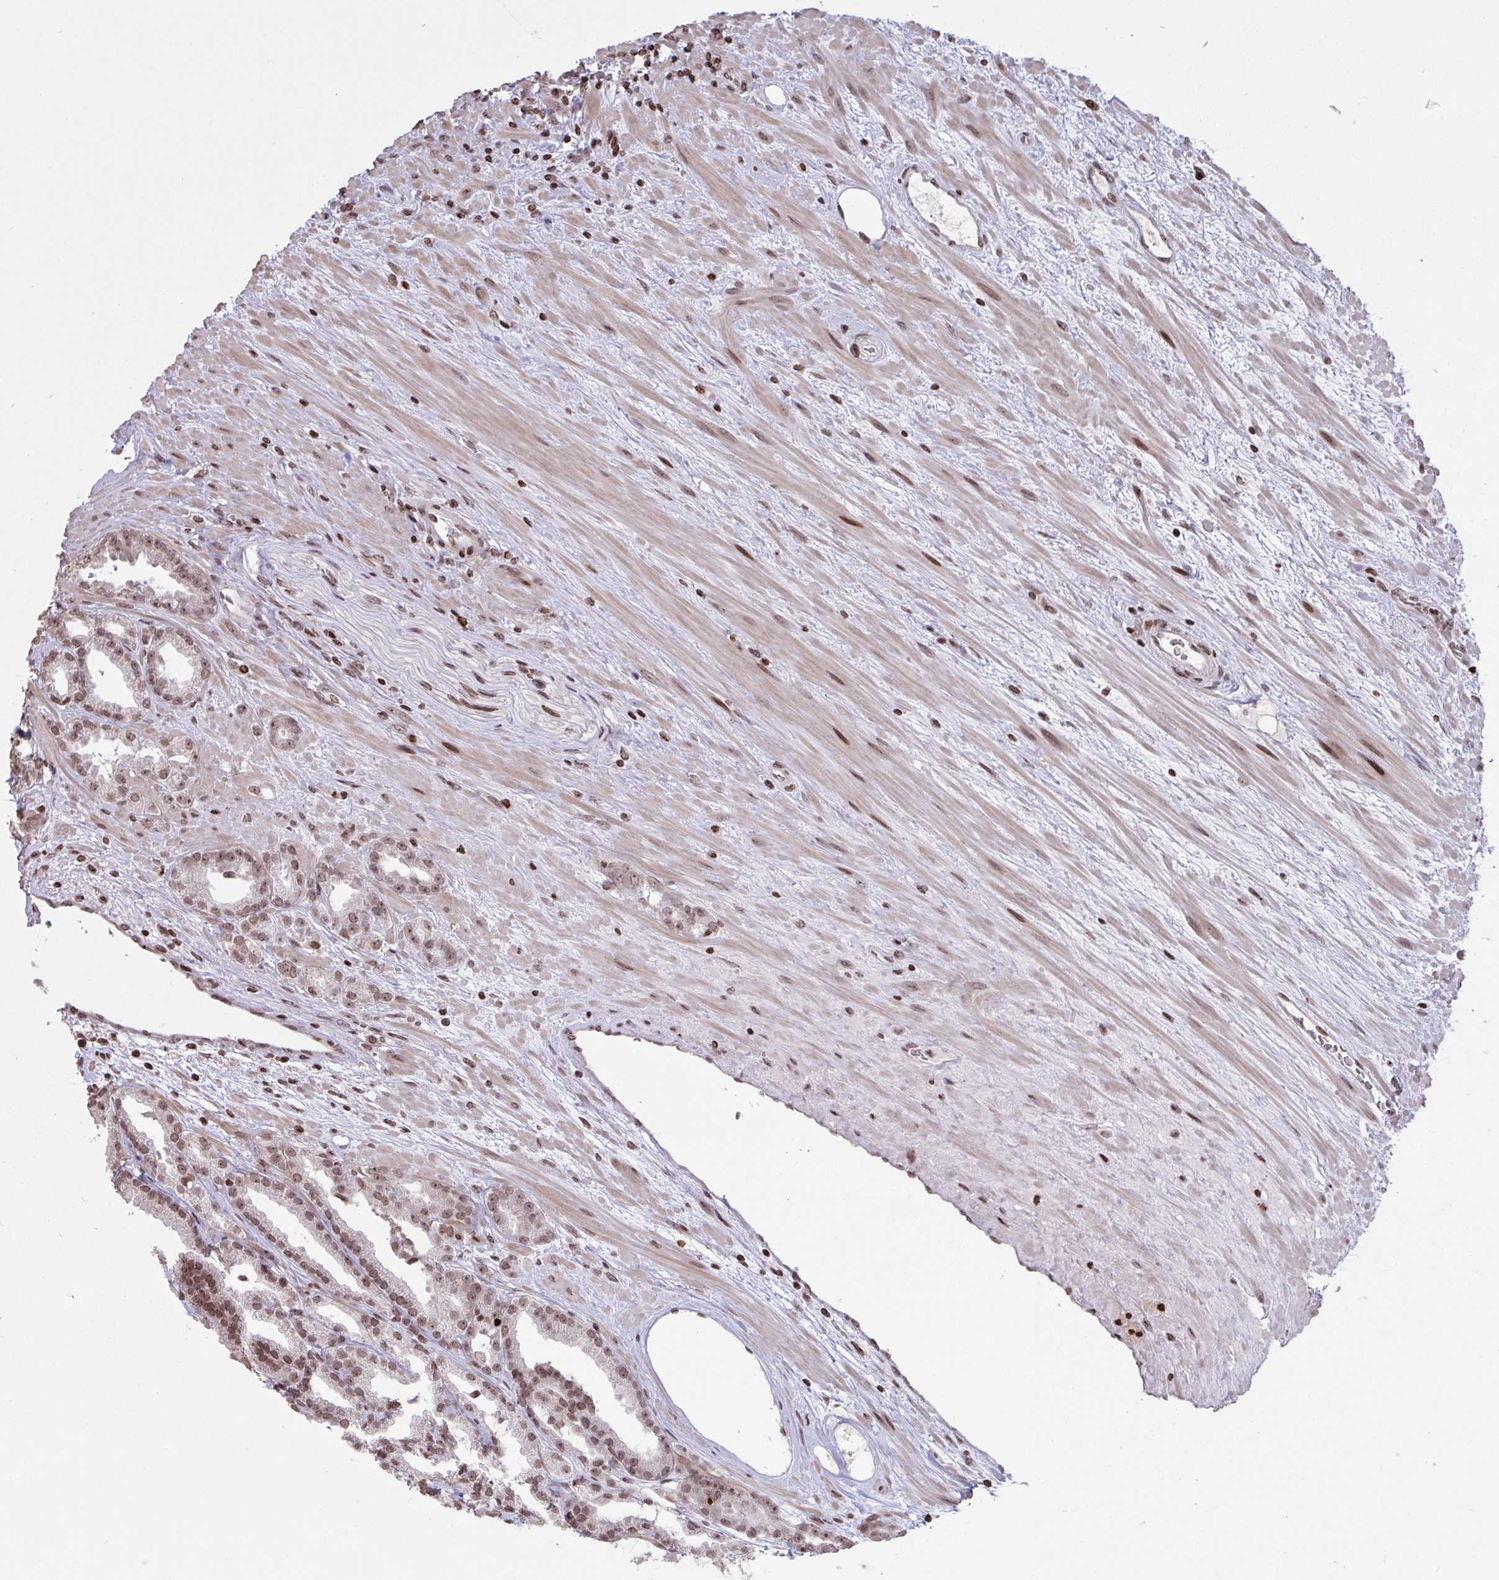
{"staining": {"intensity": "moderate", "quantity": "25%-75%", "location": "nuclear"}, "tissue": "prostate cancer", "cell_type": "Tumor cells", "image_type": "cancer", "snomed": [{"axis": "morphology", "description": "Adenocarcinoma, Low grade"}, {"axis": "topography", "description": "Prostate"}], "caption": "Immunohistochemical staining of human prostate cancer (low-grade adenocarcinoma) displays medium levels of moderate nuclear protein staining in about 25%-75% of tumor cells. (DAB (3,3'-diaminobenzidine) IHC, brown staining for protein, blue staining for nuclei).", "gene": "NIP7", "patient": {"sex": "male", "age": 61}}